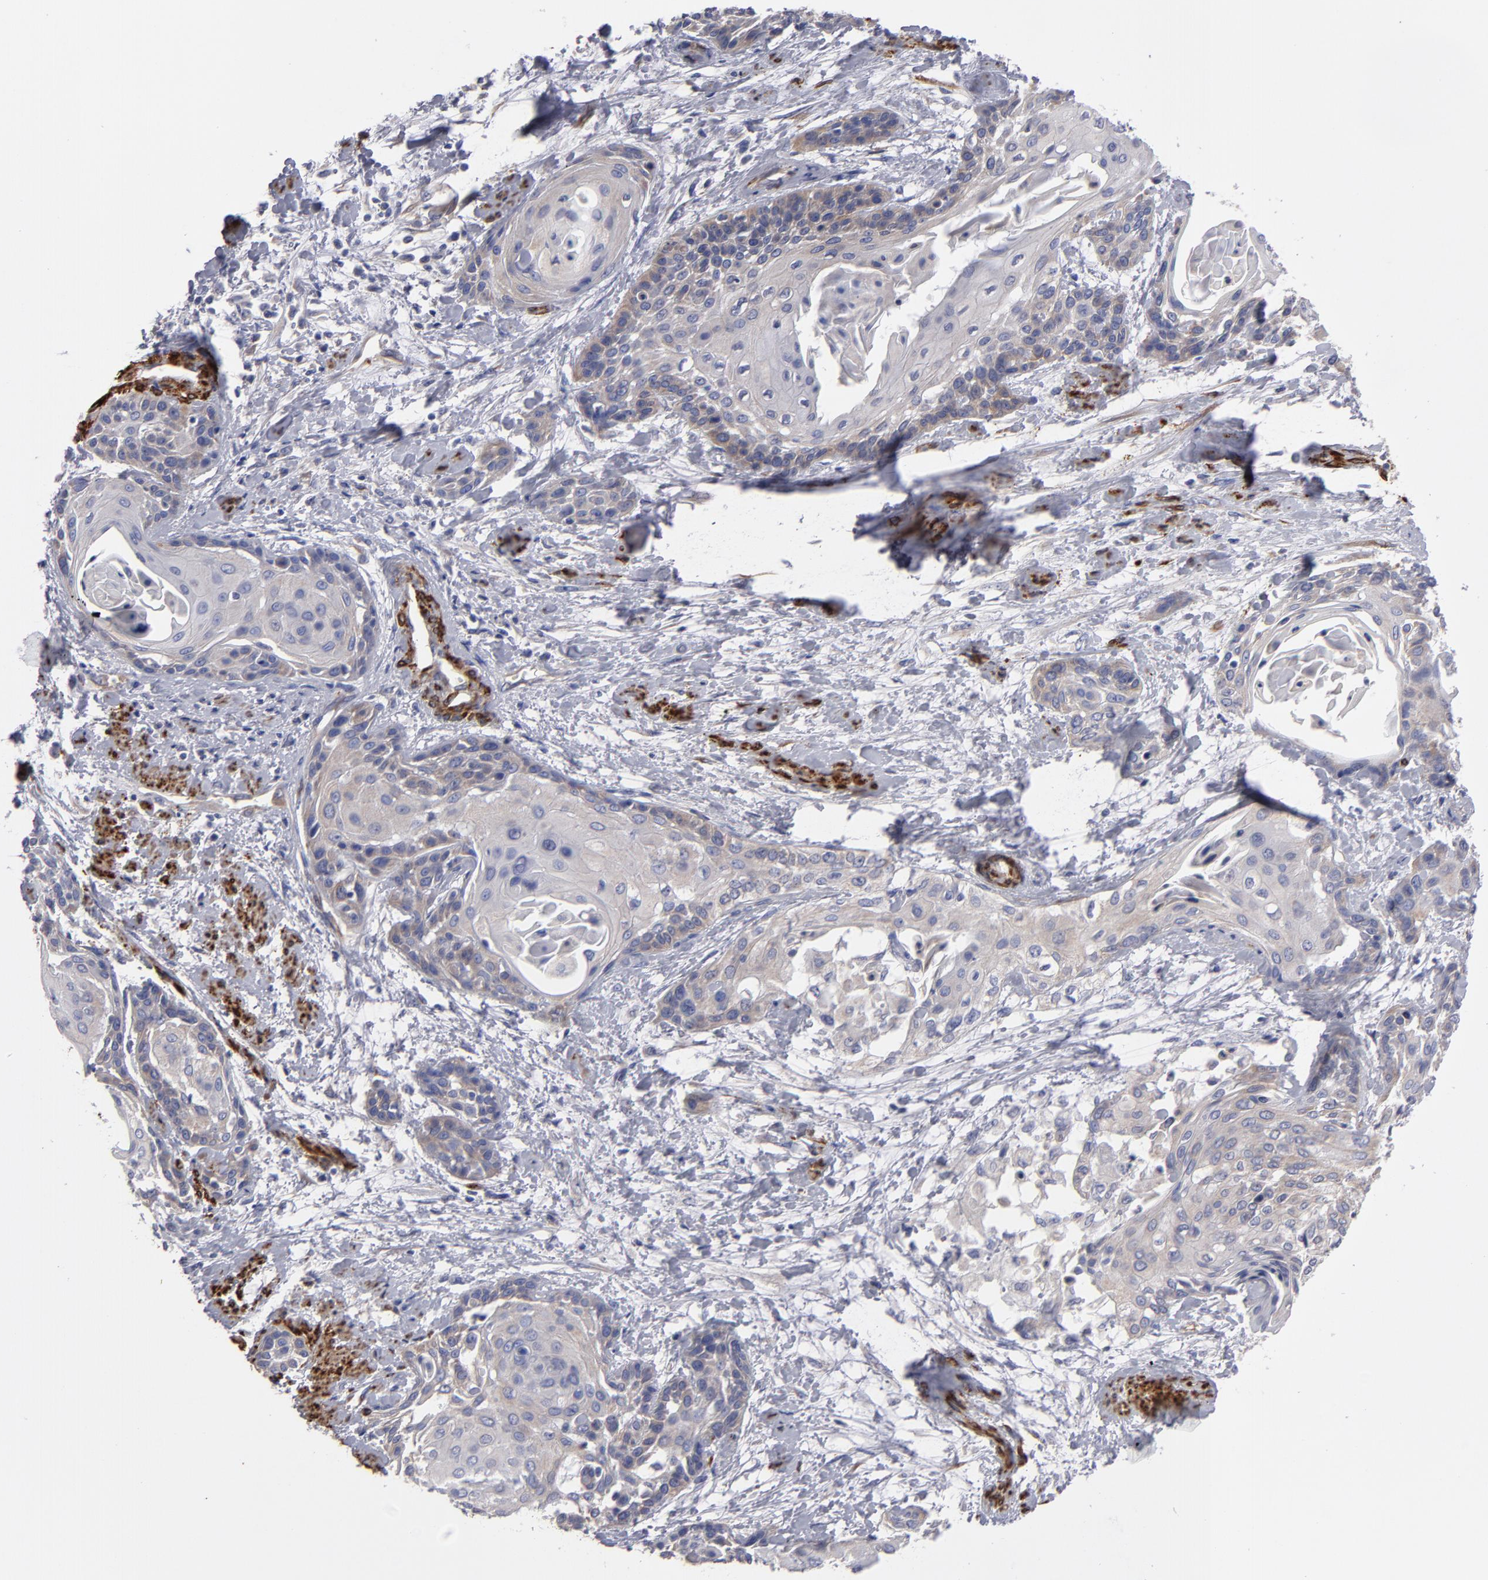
{"staining": {"intensity": "weak", "quantity": "25%-75%", "location": "cytoplasmic/membranous"}, "tissue": "cervical cancer", "cell_type": "Tumor cells", "image_type": "cancer", "snomed": [{"axis": "morphology", "description": "Squamous cell carcinoma, NOS"}, {"axis": "topography", "description": "Cervix"}], "caption": "Tumor cells demonstrate low levels of weak cytoplasmic/membranous positivity in approximately 25%-75% of cells in human cervical cancer. Nuclei are stained in blue.", "gene": "SLMAP", "patient": {"sex": "female", "age": 57}}